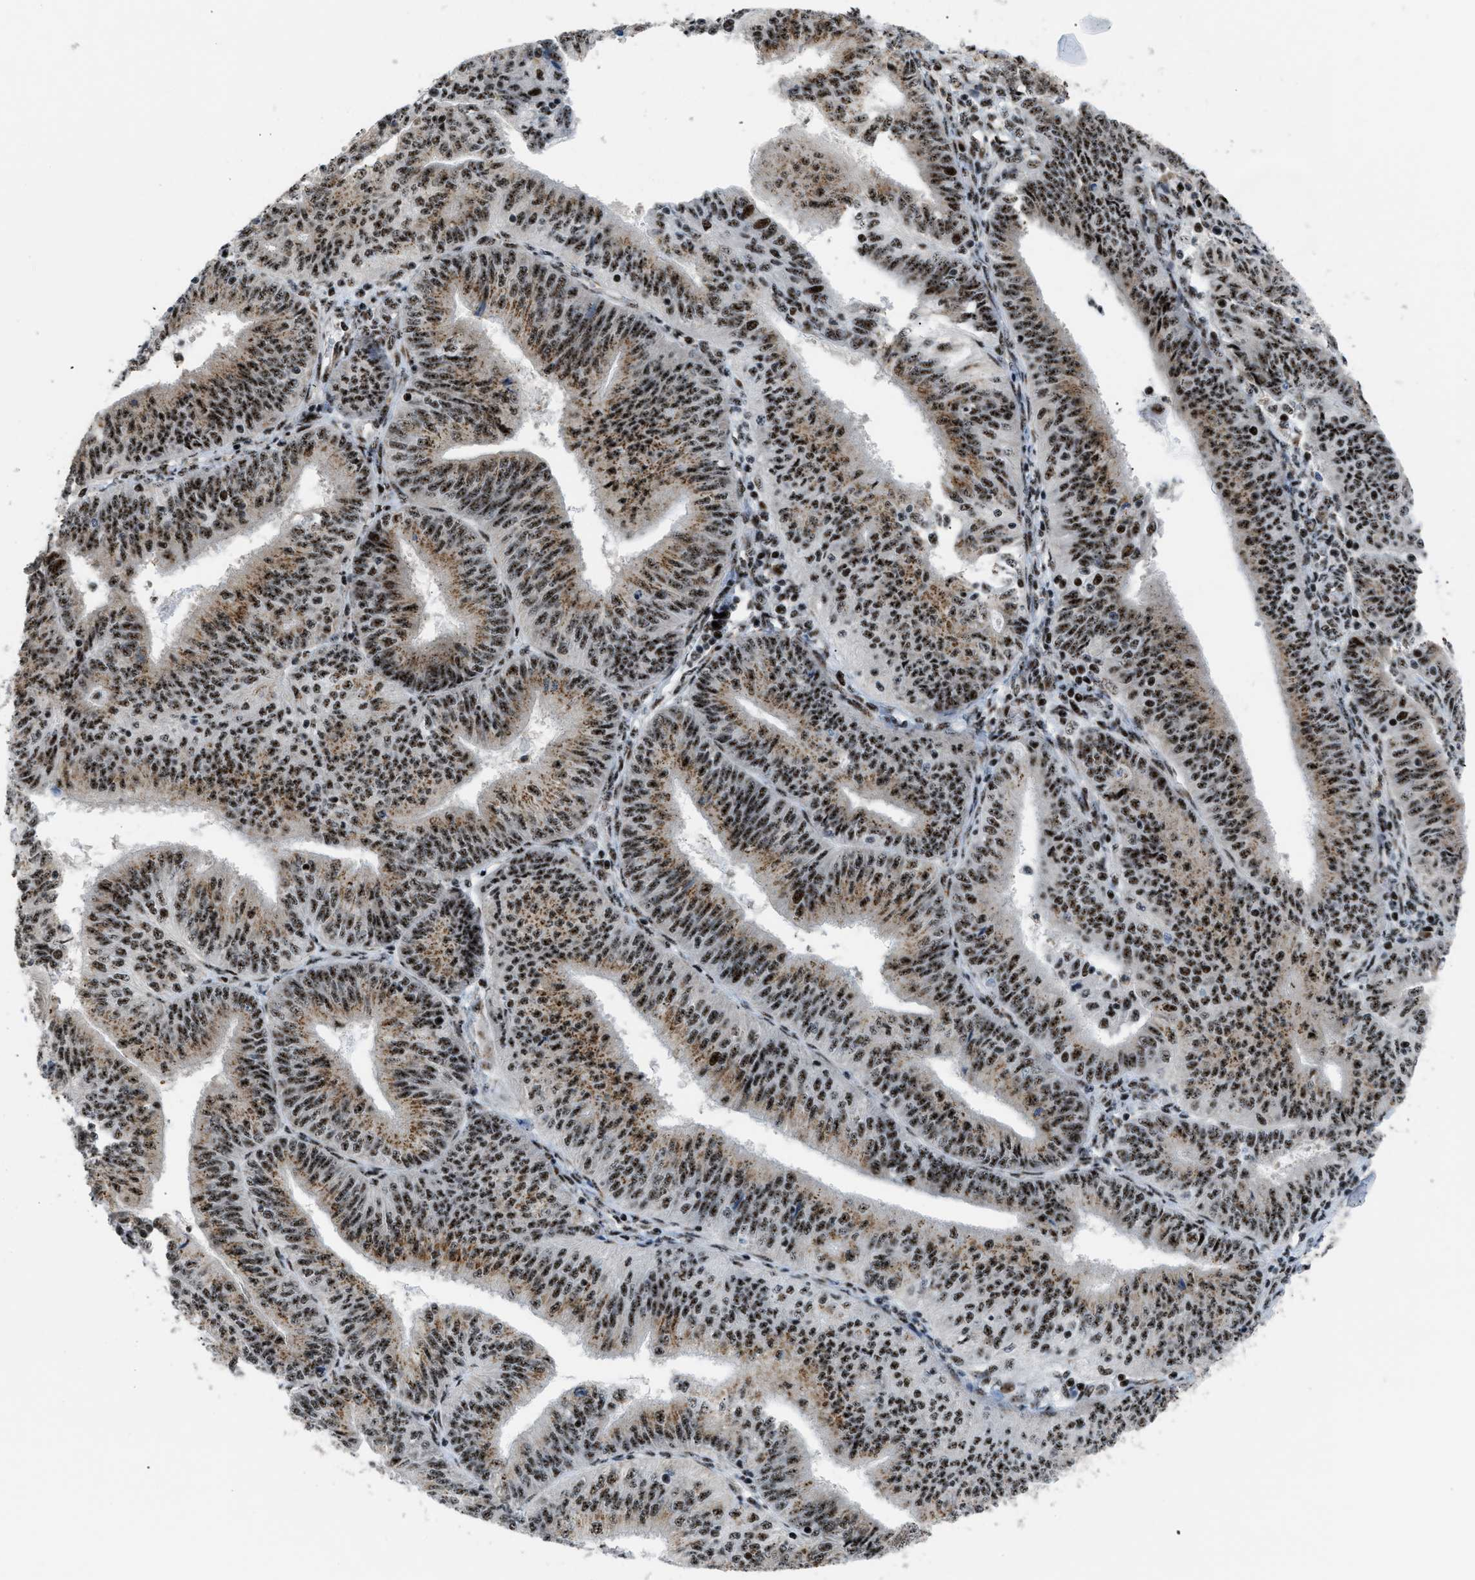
{"staining": {"intensity": "strong", "quantity": ">75%", "location": "cytoplasmic/membranous,nuclear"}, "tissue": "endometrial cancer", "cell_type": "Tumor cells", "image_type": "cancer", "snomed": [{"axis": "morphology", "description": "Adenocarcinoma, NOS"}, {"axis": "topography", "description": "Endometrium"}], "caption": "Immunohistochemical staining of human endometrial adenocarcinoma exhibits strong cytoplasmic/membranous and nuclear protein staining in about >75% of tumor cells. Using DAB (3,3'-diaminobenzidine) (brown) and hematoxylin (blue) stains, captured at high magnification using brightfield microscopy.", "gene": "CDR2", "patient": {"sex": "female", "age": 58}}